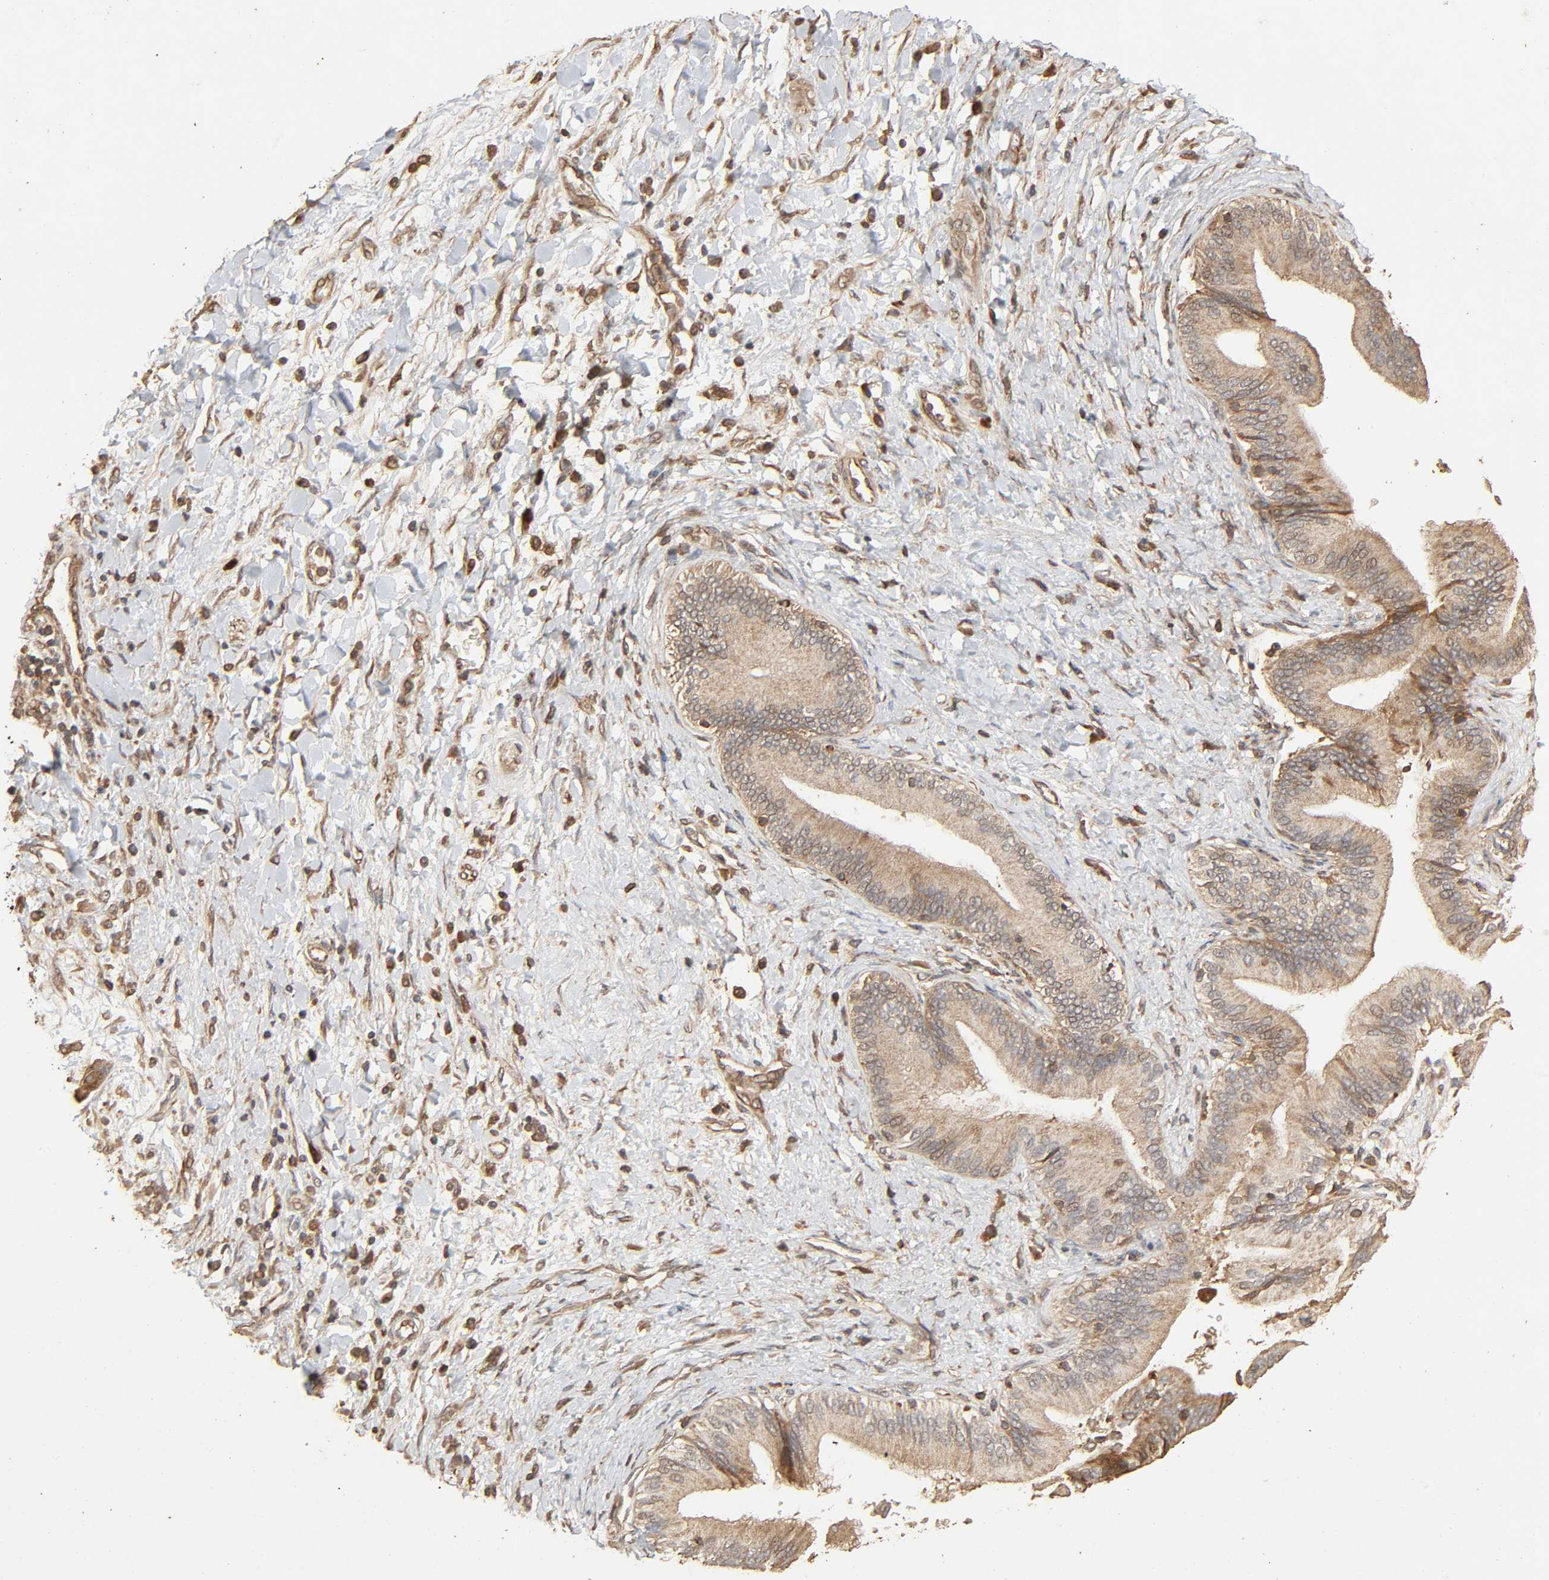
{"staining": {"intensity": "moderate", "quantity": ">75%", "location": "cytoplasmic/membranous"}, "tissue": "adipose tissue", "cell_type": "Adipocytes", "image_type": "normal", "snomed": [{"axis": "morphology", "description": "Normal tissue, NOS"}, {"axis": "morphology", "description": "Cholangiocarcinoma"}, {"axis": "topography", "description": "Liver"}, {"axis": "topography", "description": "Peripheral nerve tissue"}], "caption": "Immunohistochemistry (IHC) (DAB (3,3'-diaminobenzidine)) staining of normal human adipose tissue shows moderate cytoplasmic/membranous protein expression in about >75% of adipocytes.", "gene": "RPS6KA6", "patient": {"sex": "male", "age": 50}}